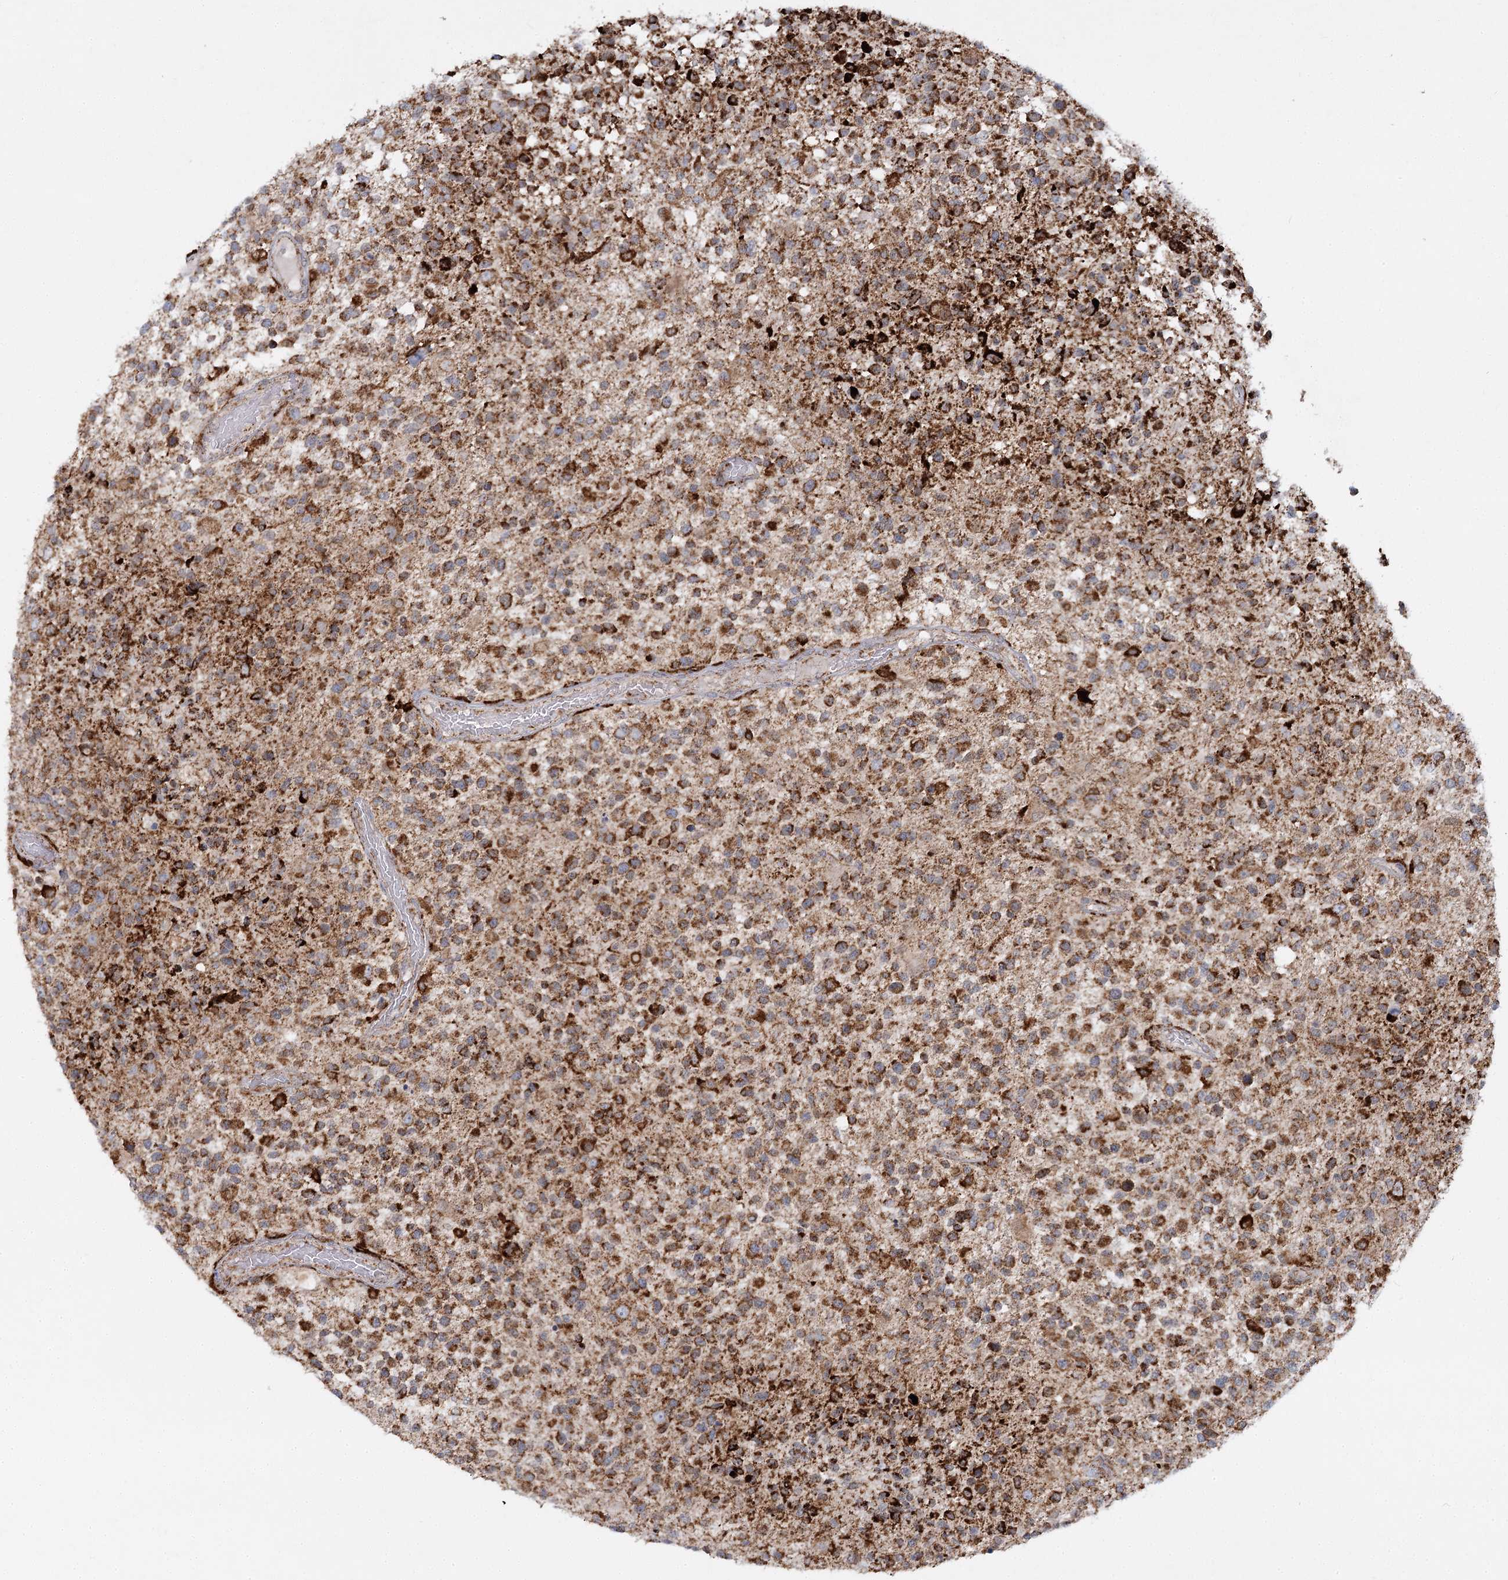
{"staining": {"intensity": "strong", "quantity": ">75%", "location": "cytoplasmic/membranous"}, "tissue": "glioma", "cell_type": "Tumor cells", "image_type": "cancer", "snomed": [{"axis": "morphology", "description": "Glioma, malignant, High grade"}, {"axis": "morphology", "description": "Glioblastoma, NOS"}, {"axis": "topography", "description": "Brain"}], "caption": "Malignant glioma (high-grade) was stained to show a protein in brown. There is high levels of strong cytoplasmic/membranous expression in approximately >75% of tumor cells. (Brightfield microscopy of DAB IHC at high magnification).", "gene": "TAS1R1", "patient": {"sex": "male", "age": 60}}